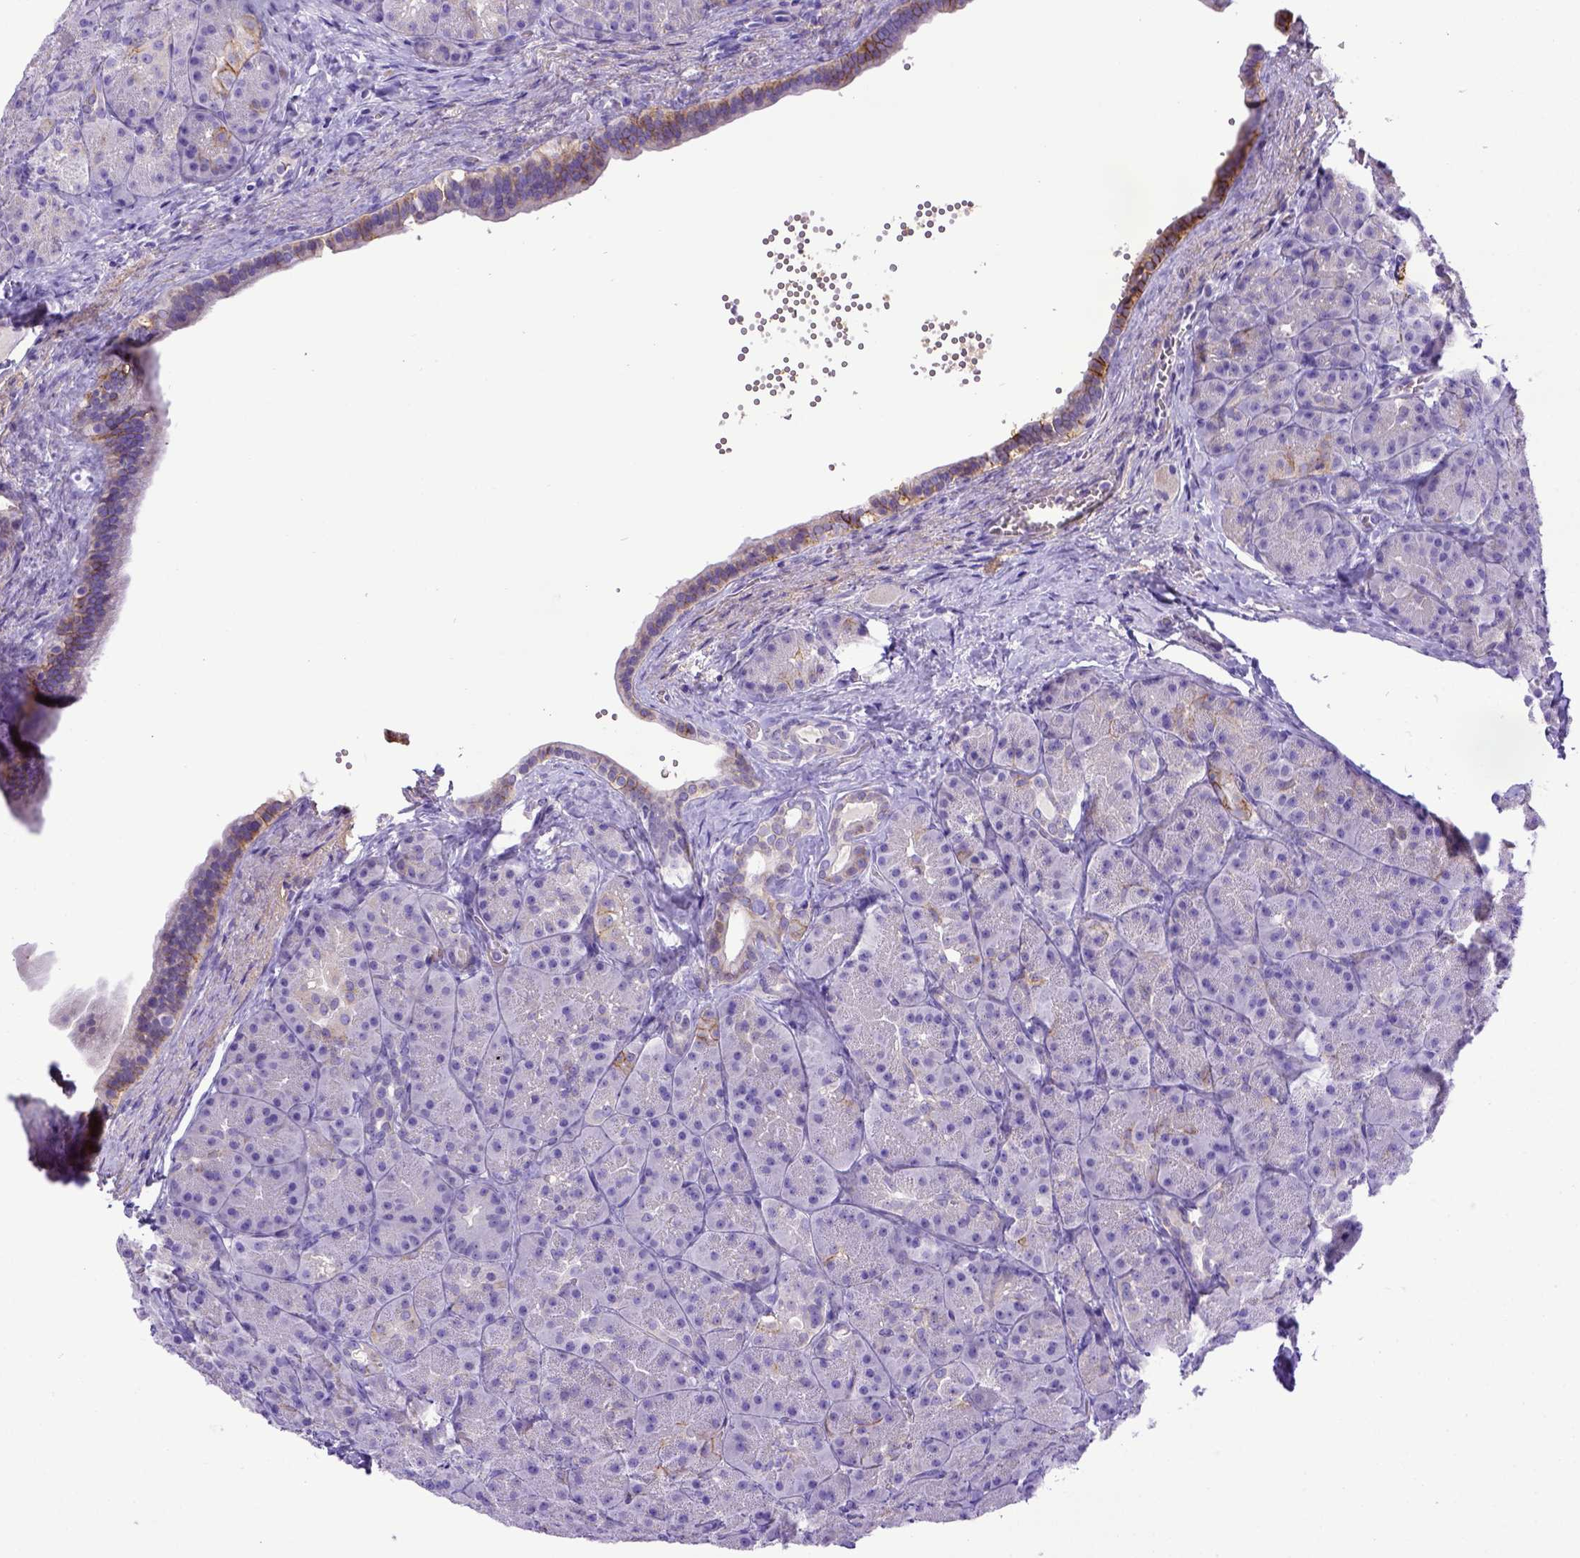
{"staining": {"intensity": "negative", "quantity": "none", "location": "none"}, "tissue": "pancreas", "cell_type": "Exocrine glandular cells", "image_type": "normal", "snomed": [{"axis": "morphology", "description": "Normal tissue, NOS"}, {"axis": "topography", "description": "Pancreas"}], "caption": "Human pancreas stained for a protein using immunohistochemistry reveals no expression in exocrine glandular cells.", "gene": "BTN1A1", "patient": {"sex": "male", "age": 57}}